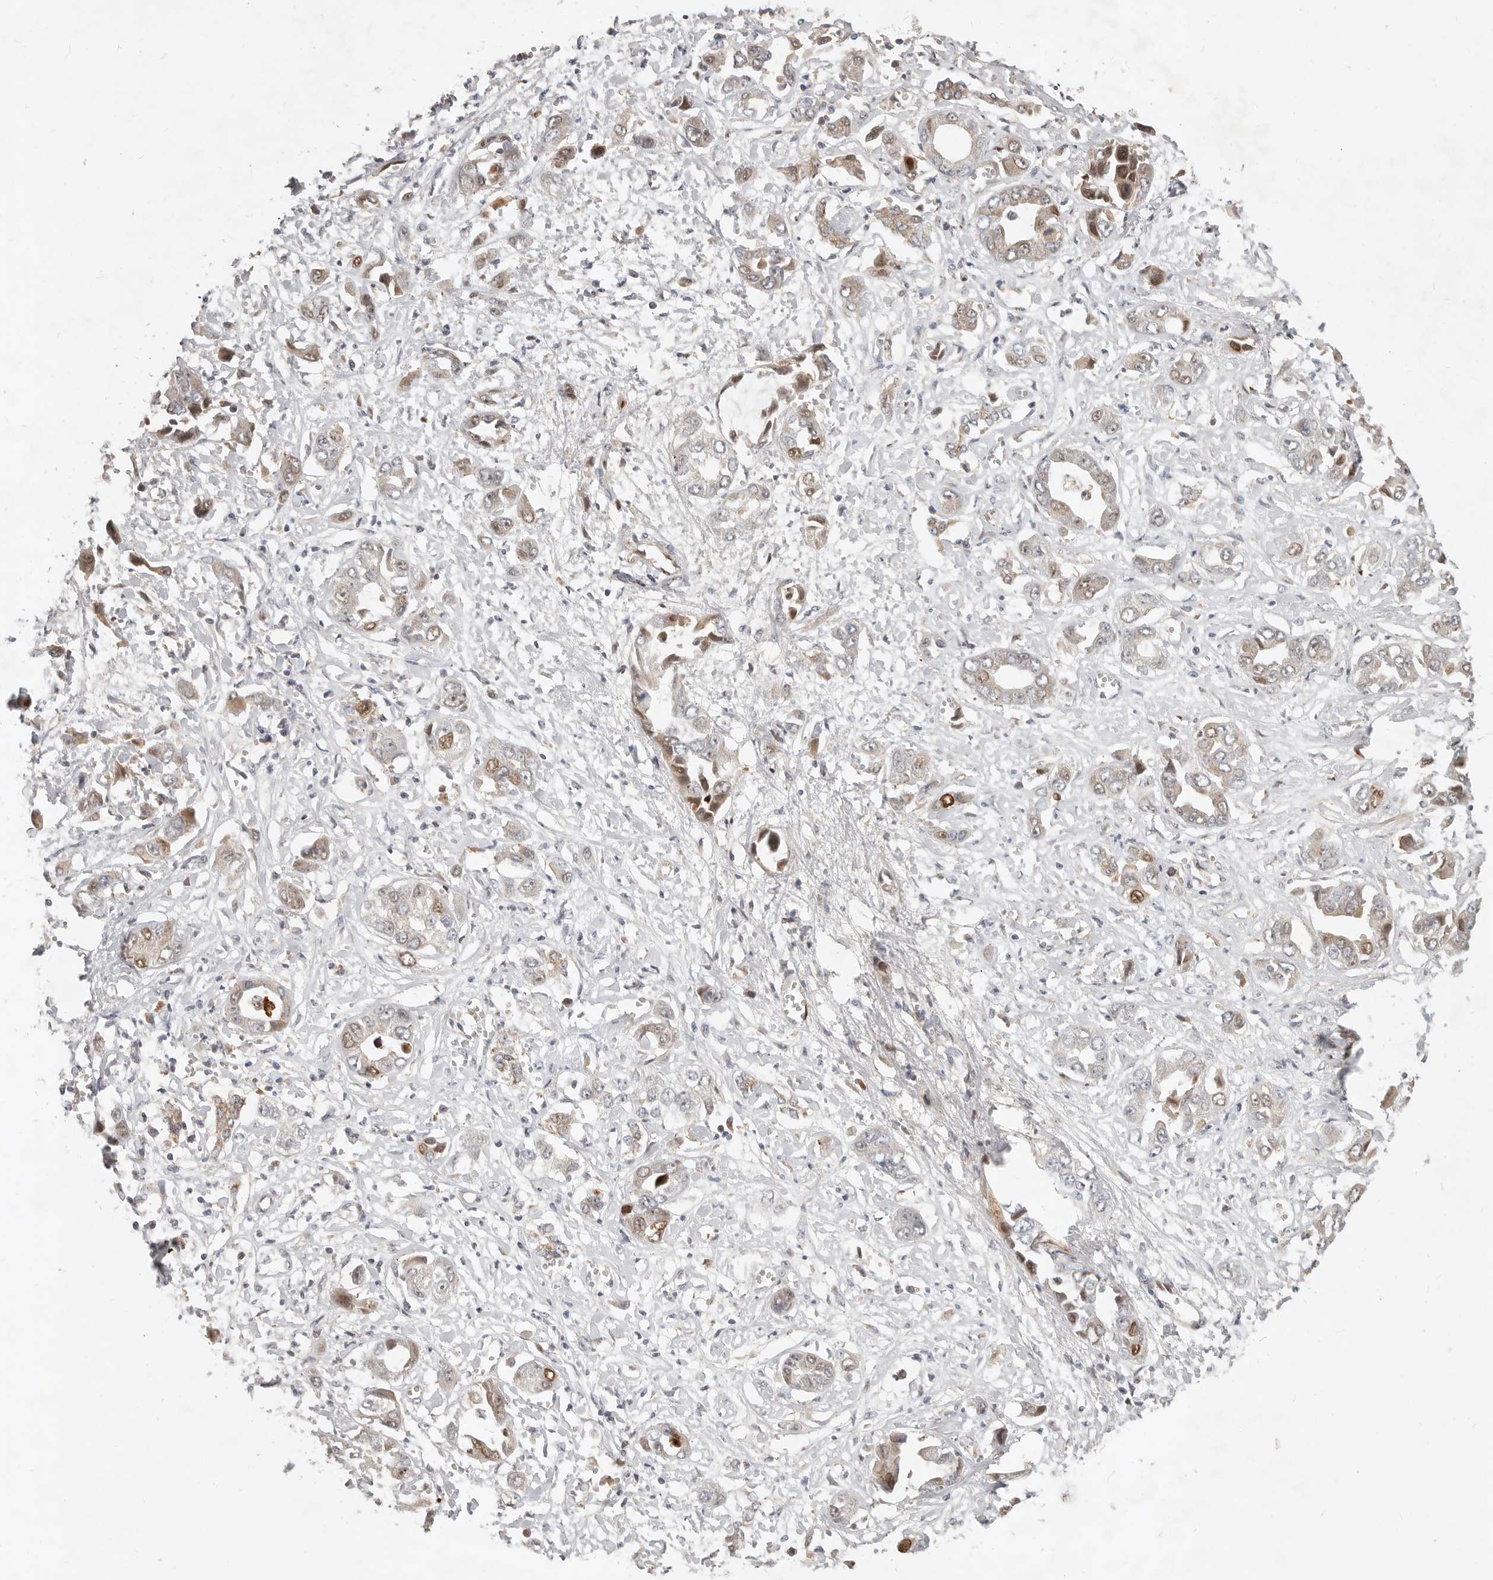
{"staining": {"intensity": "moderate", "quantity": "<25%", "location": "nuclear"}, "tissue": "liver cancer", "cell_type": "Tumor cells", "image_type": "cancer", "snomed": [{"axis": "morphology", "description": "Cholangiocarcinoma"}, {"axis": "topography", "description": "Liver"}], "caption": "Immunohistochemistry (IHC) micrograph of neoplastic tissue: liver cholangiocarcinoma stained using immunohistochemistry (IHC) exhibits low levels of moderate protein expression localized specifically in the nuclear of tumor cells, appearing as a nuclear brown color.", "gene": "MICALL2", "patient": {"sex": "female", "age": 52}}